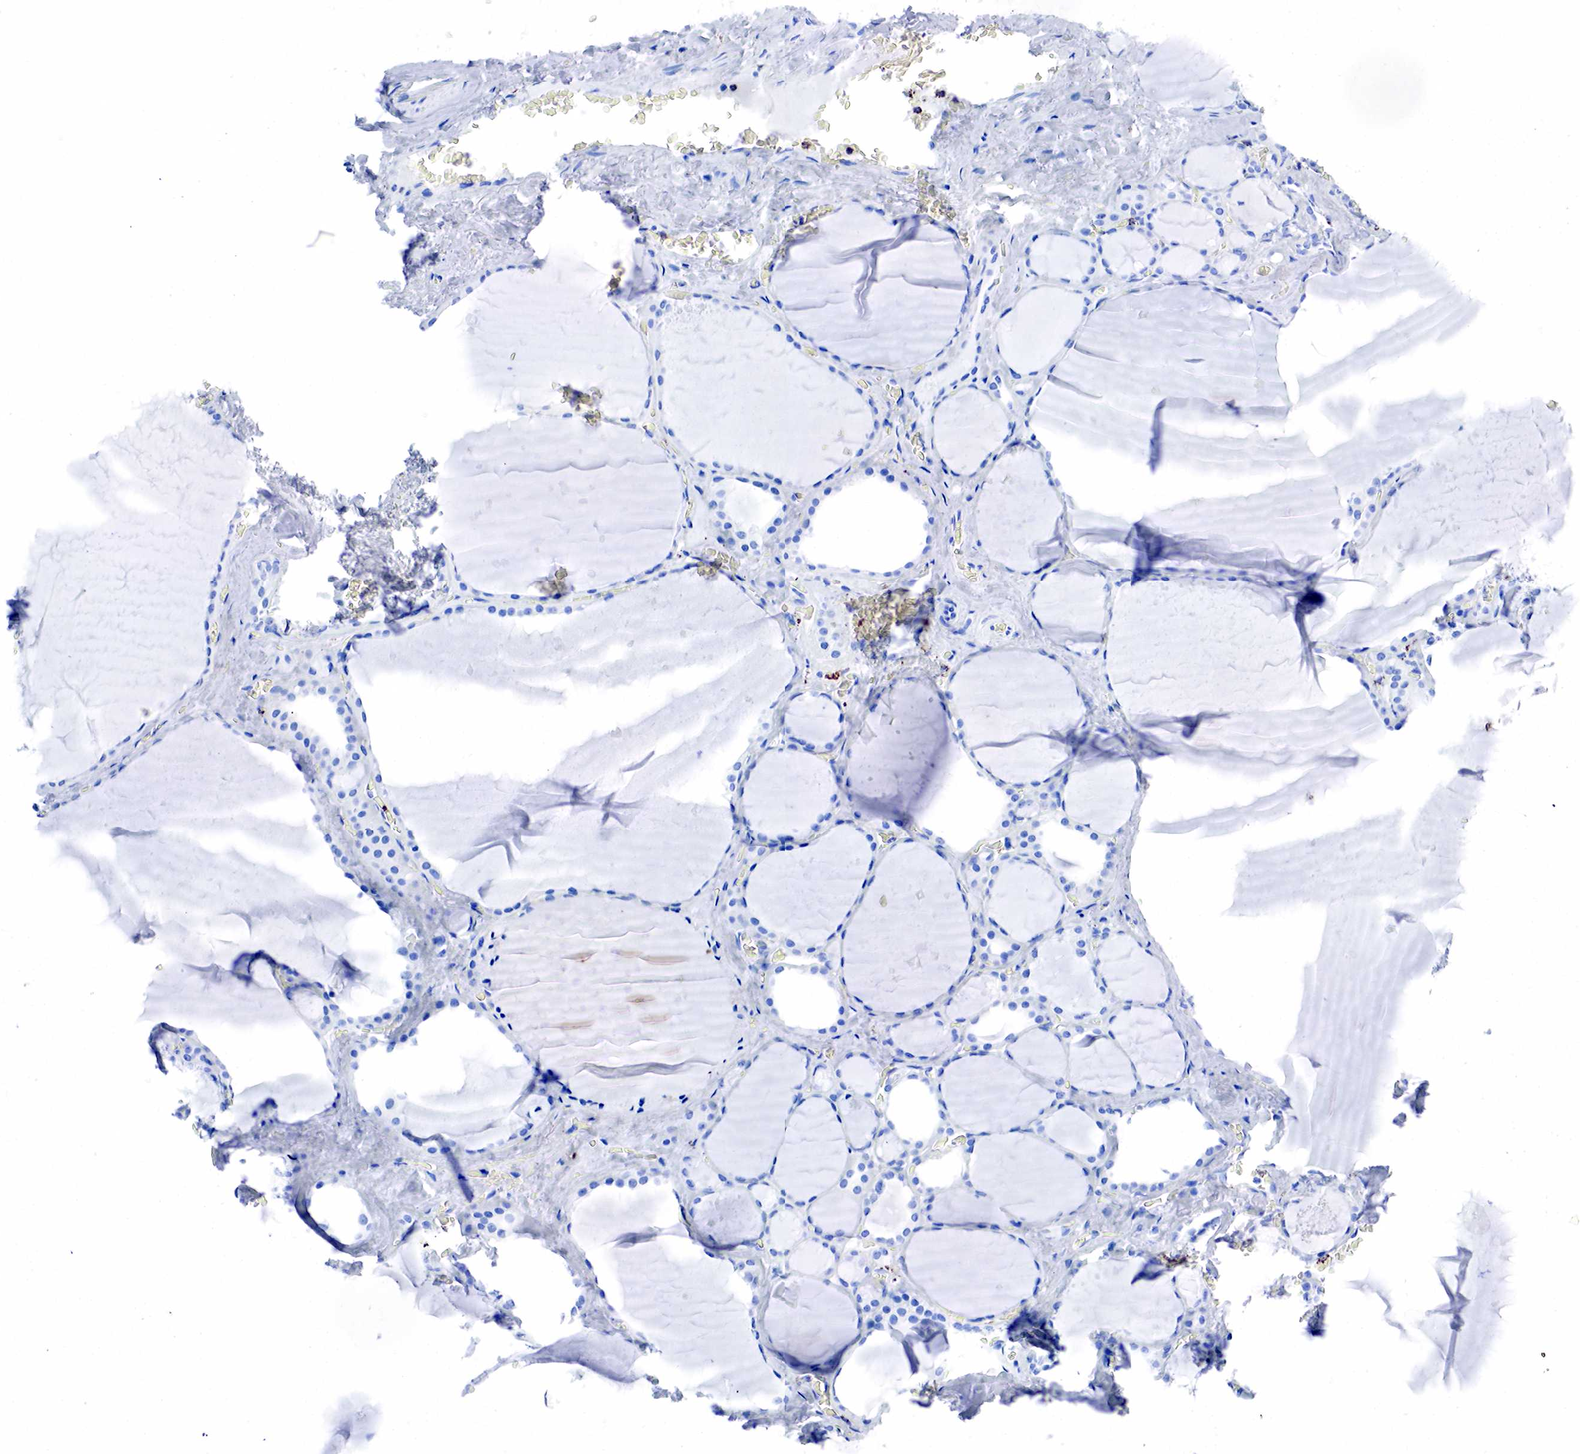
{"staining": {"intensity": "negative", "quantity": "none", "location": "none"}, "tissue": "thyroid gland", "cell_type": "Glandular cells", "image_type": "normal", "snomed": [{"axis": "morphology", "description": "Normal tissue, NOS"}, {"axis": "topography", "description": "Thyroid gland"}], "caption": "Glandular cells are negative for protein expression in benign human thyroid gland. (Brightfield microscopy of DAB (3,3'-diaminobenzidine) immunohistochemistry at high magnification).", "gene": "CD68", "patient": {"sex": "male", "age": 76}}